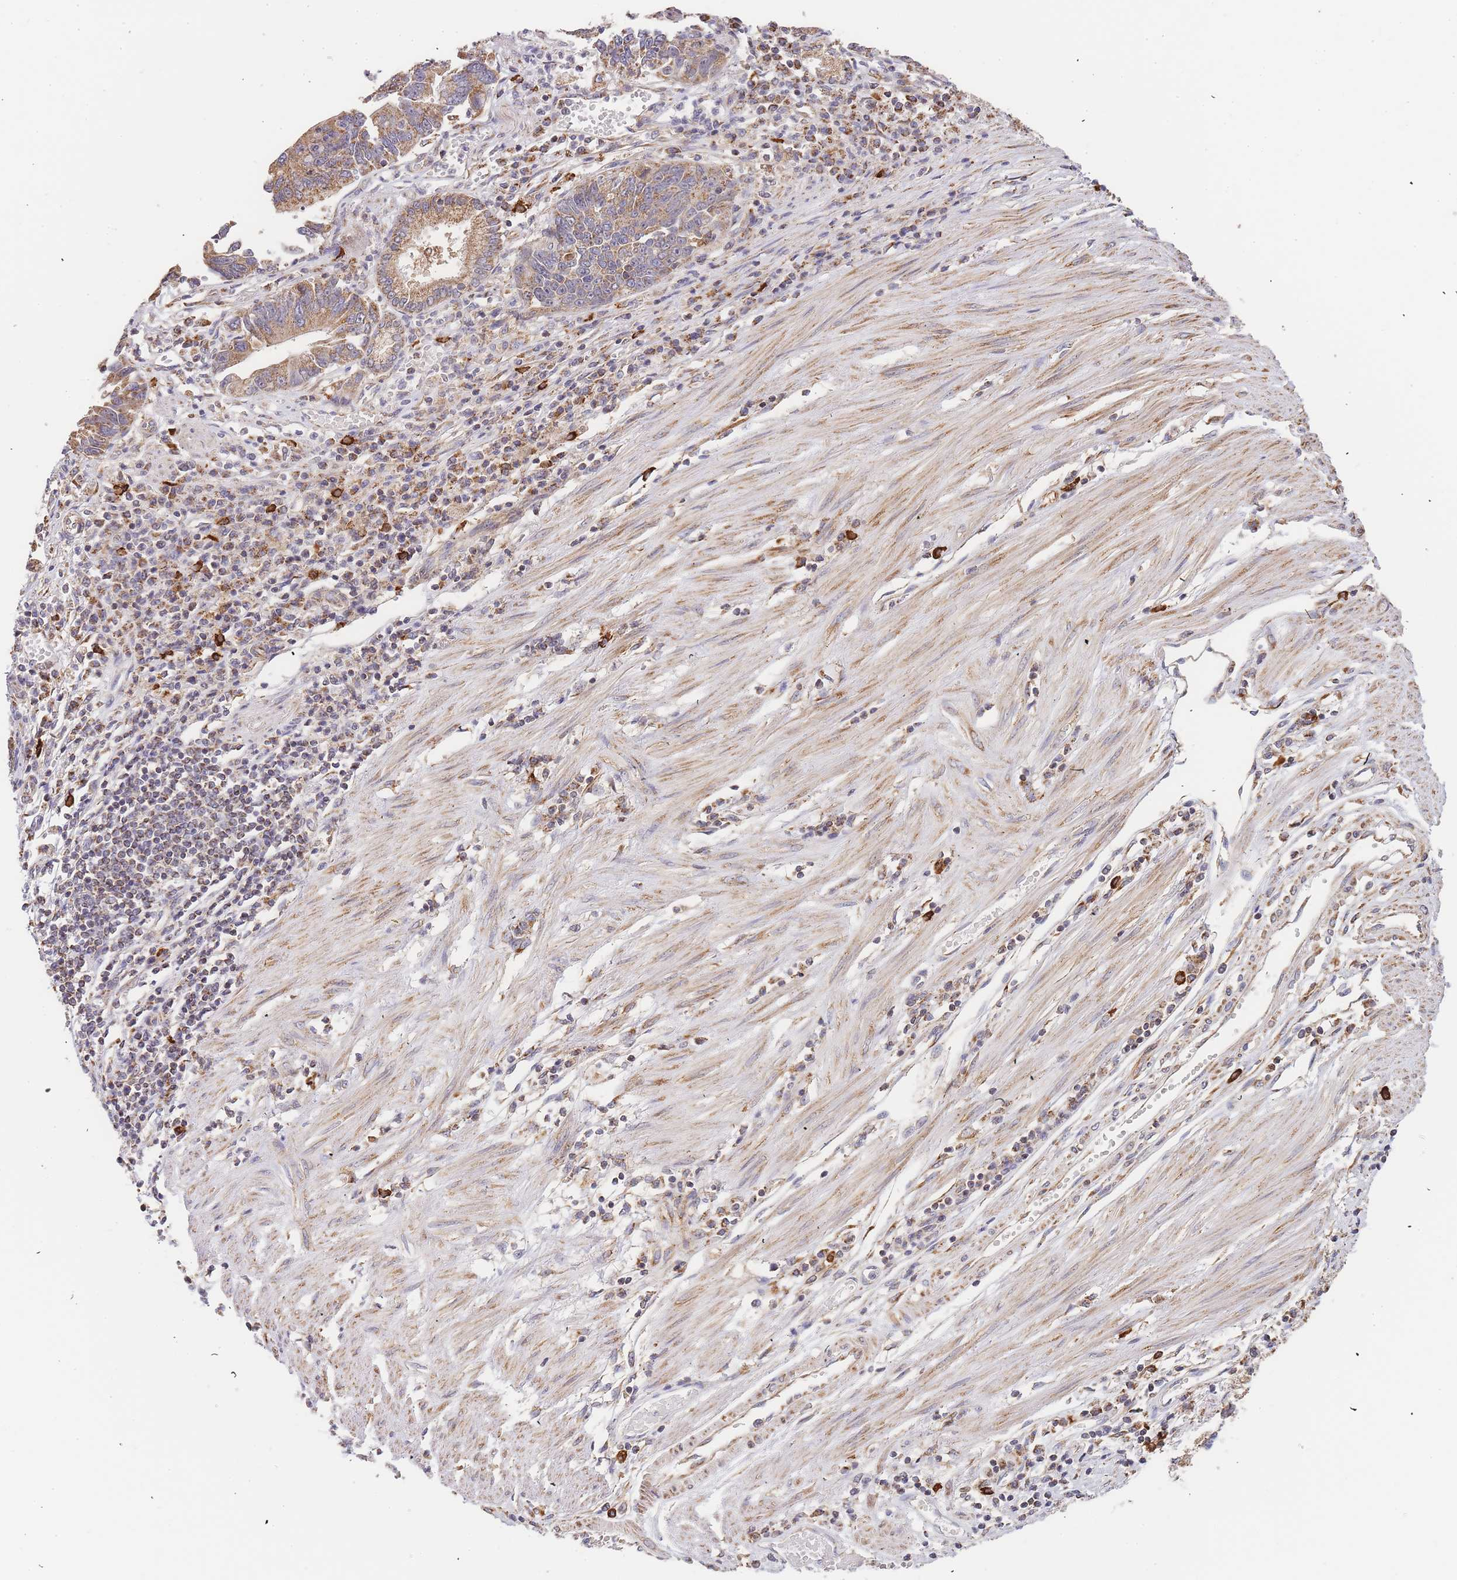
{"staining": {"intensity": "moderate", "quantity": ">75%", "location": "cytoplasmic/membranous"}, "tissue": "stomach cancer", "cell_type": "Tumor cells", "image_type": "cancer", "snomed": [{"axis": "morphology", "description": "Adenocarcinoma, NOS"}, {"axis": "topography", "description": "Stomach"}], "caption": "There is medium levels of moderate cytoplasmic/membranous staining in tumor cells of stomach cancer (adenocarcinoma), as demonstrated by immunohistochemical staining (brown color).", "gene": "ADCY9", "patient": {"sex": "male", "age": 59}}